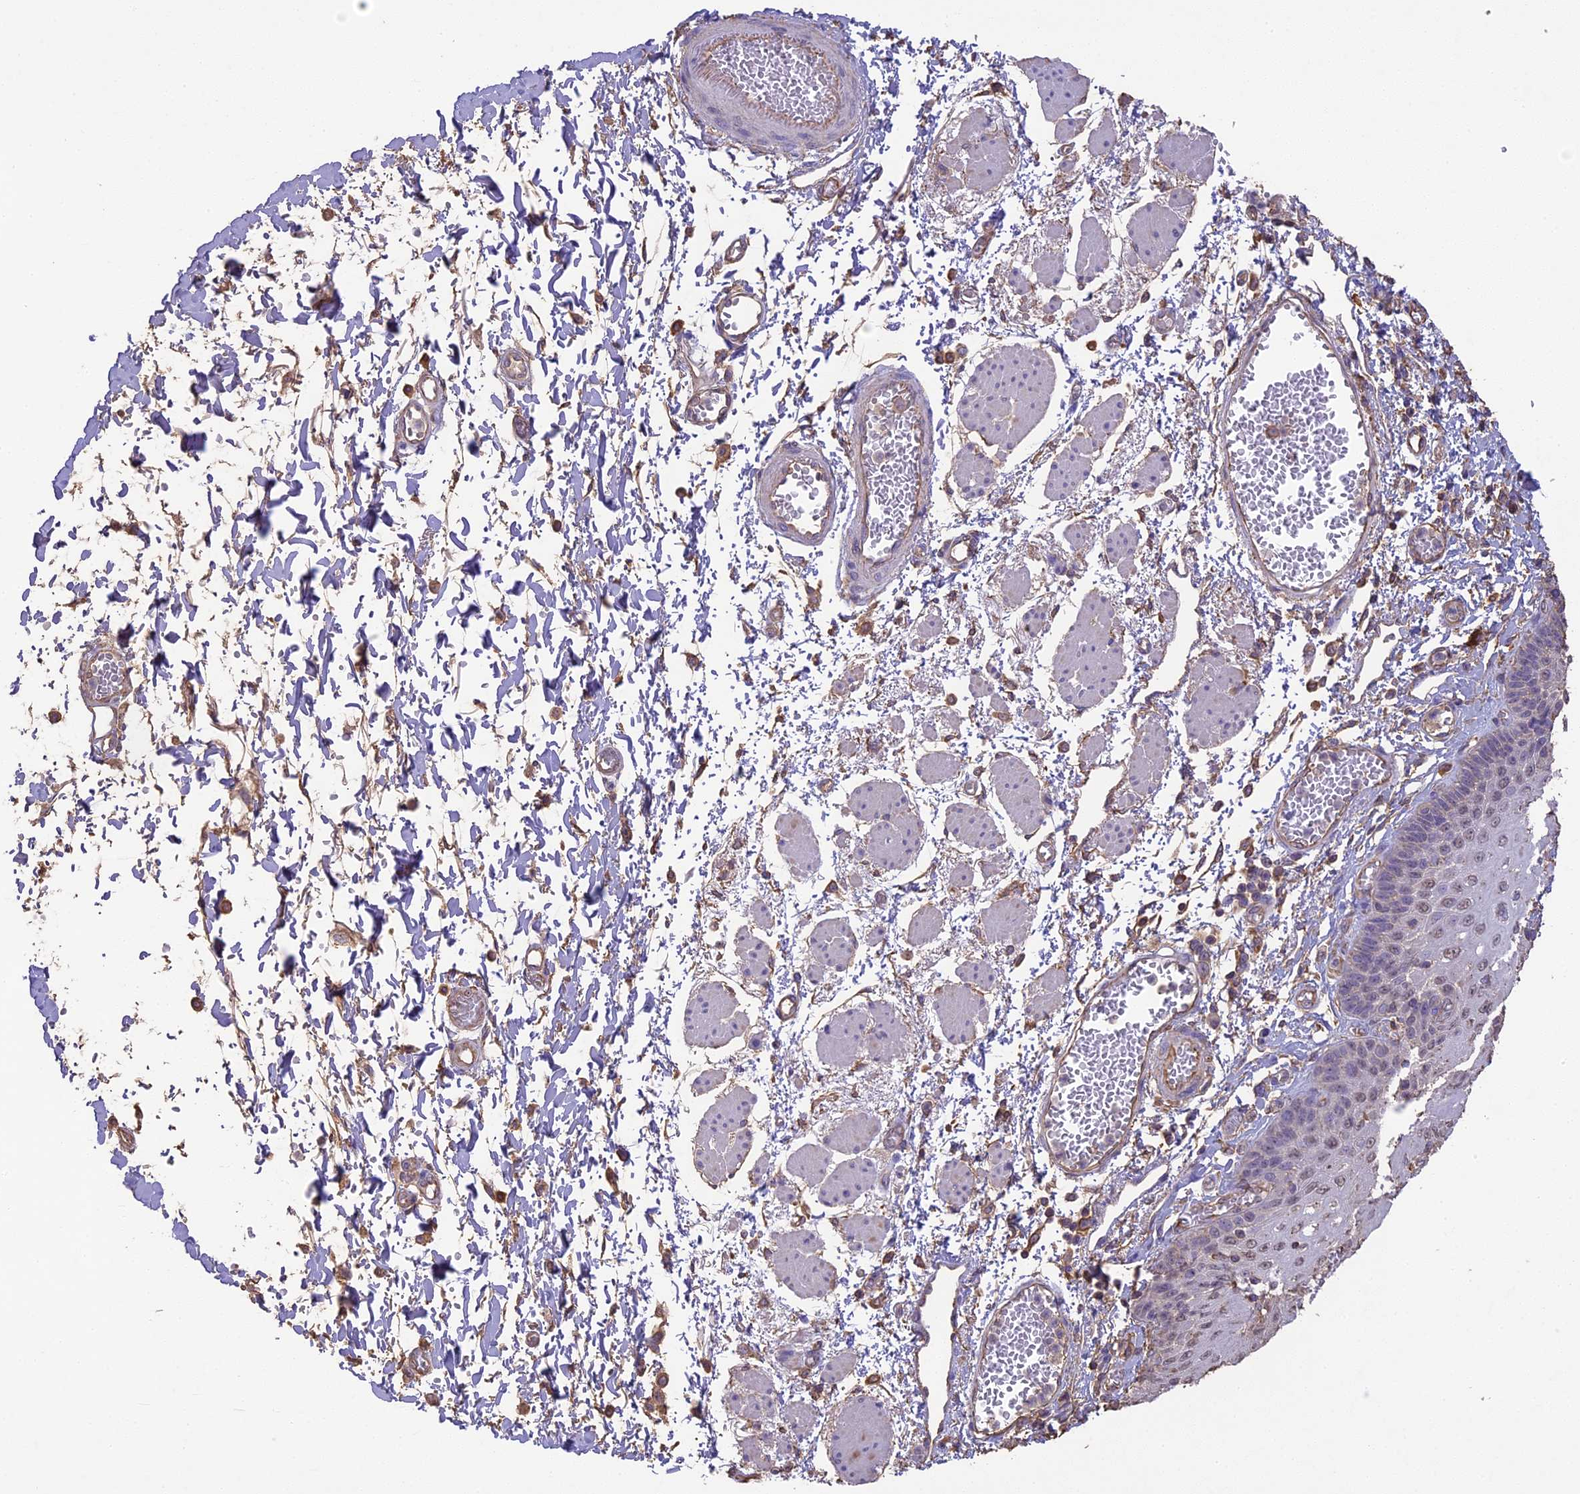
{"staining": {"intensity": "weak", "quantity": "<25%", "location": "nuclear"}, "tissue": "esophagus", "cell_type": "Squamous epithelial cells", "image_type": "normal", "snomed": [{"axis": "morphology", "description": "Normal tissue, NOS"}, {"axis": "topography", "description": "Esophagus"}], "caption": "The image demonstrates no staining of squamous epithelial cells in benign esophagus.", "gene": "ARHGAP19", "patient": {"sex": "male", "age": 81}}